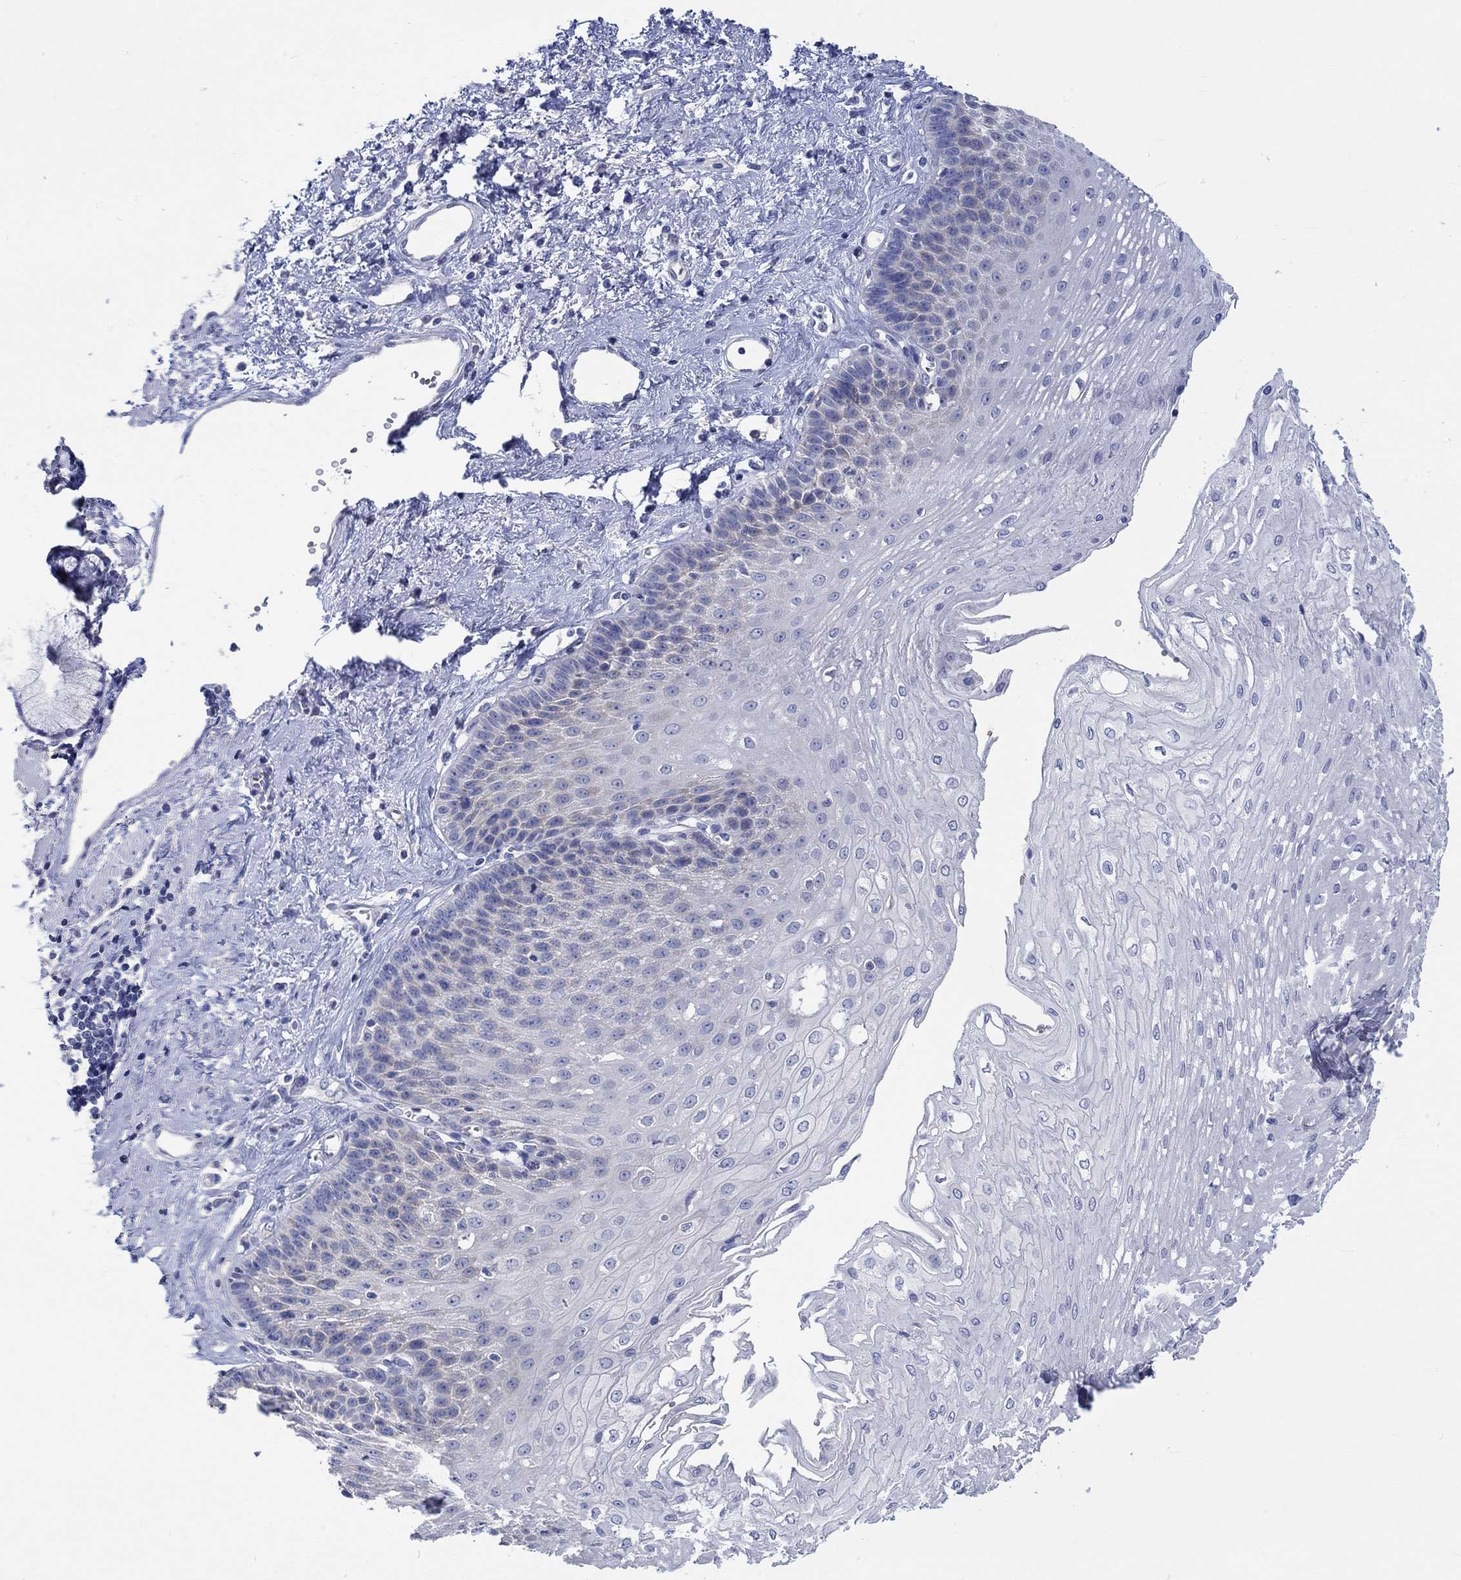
{"staining": {"intensity": "negative", "quantity": "none", "location": "none"}, "tissue": "esophagus", "cell_type": "Squamous epithelial cells", "image_type": "normal", "snomed": [{"axis": "morphology", "description": "Normal tissue, NOS"}, {"axis": "topography", "description": "Esophagus"}], "caption": "The histopathology image displays no significant positivity in squamous epithelial cells of esophagus.", "gene": "KCNA1", "patient": {"sex": "female", "age": 62}}